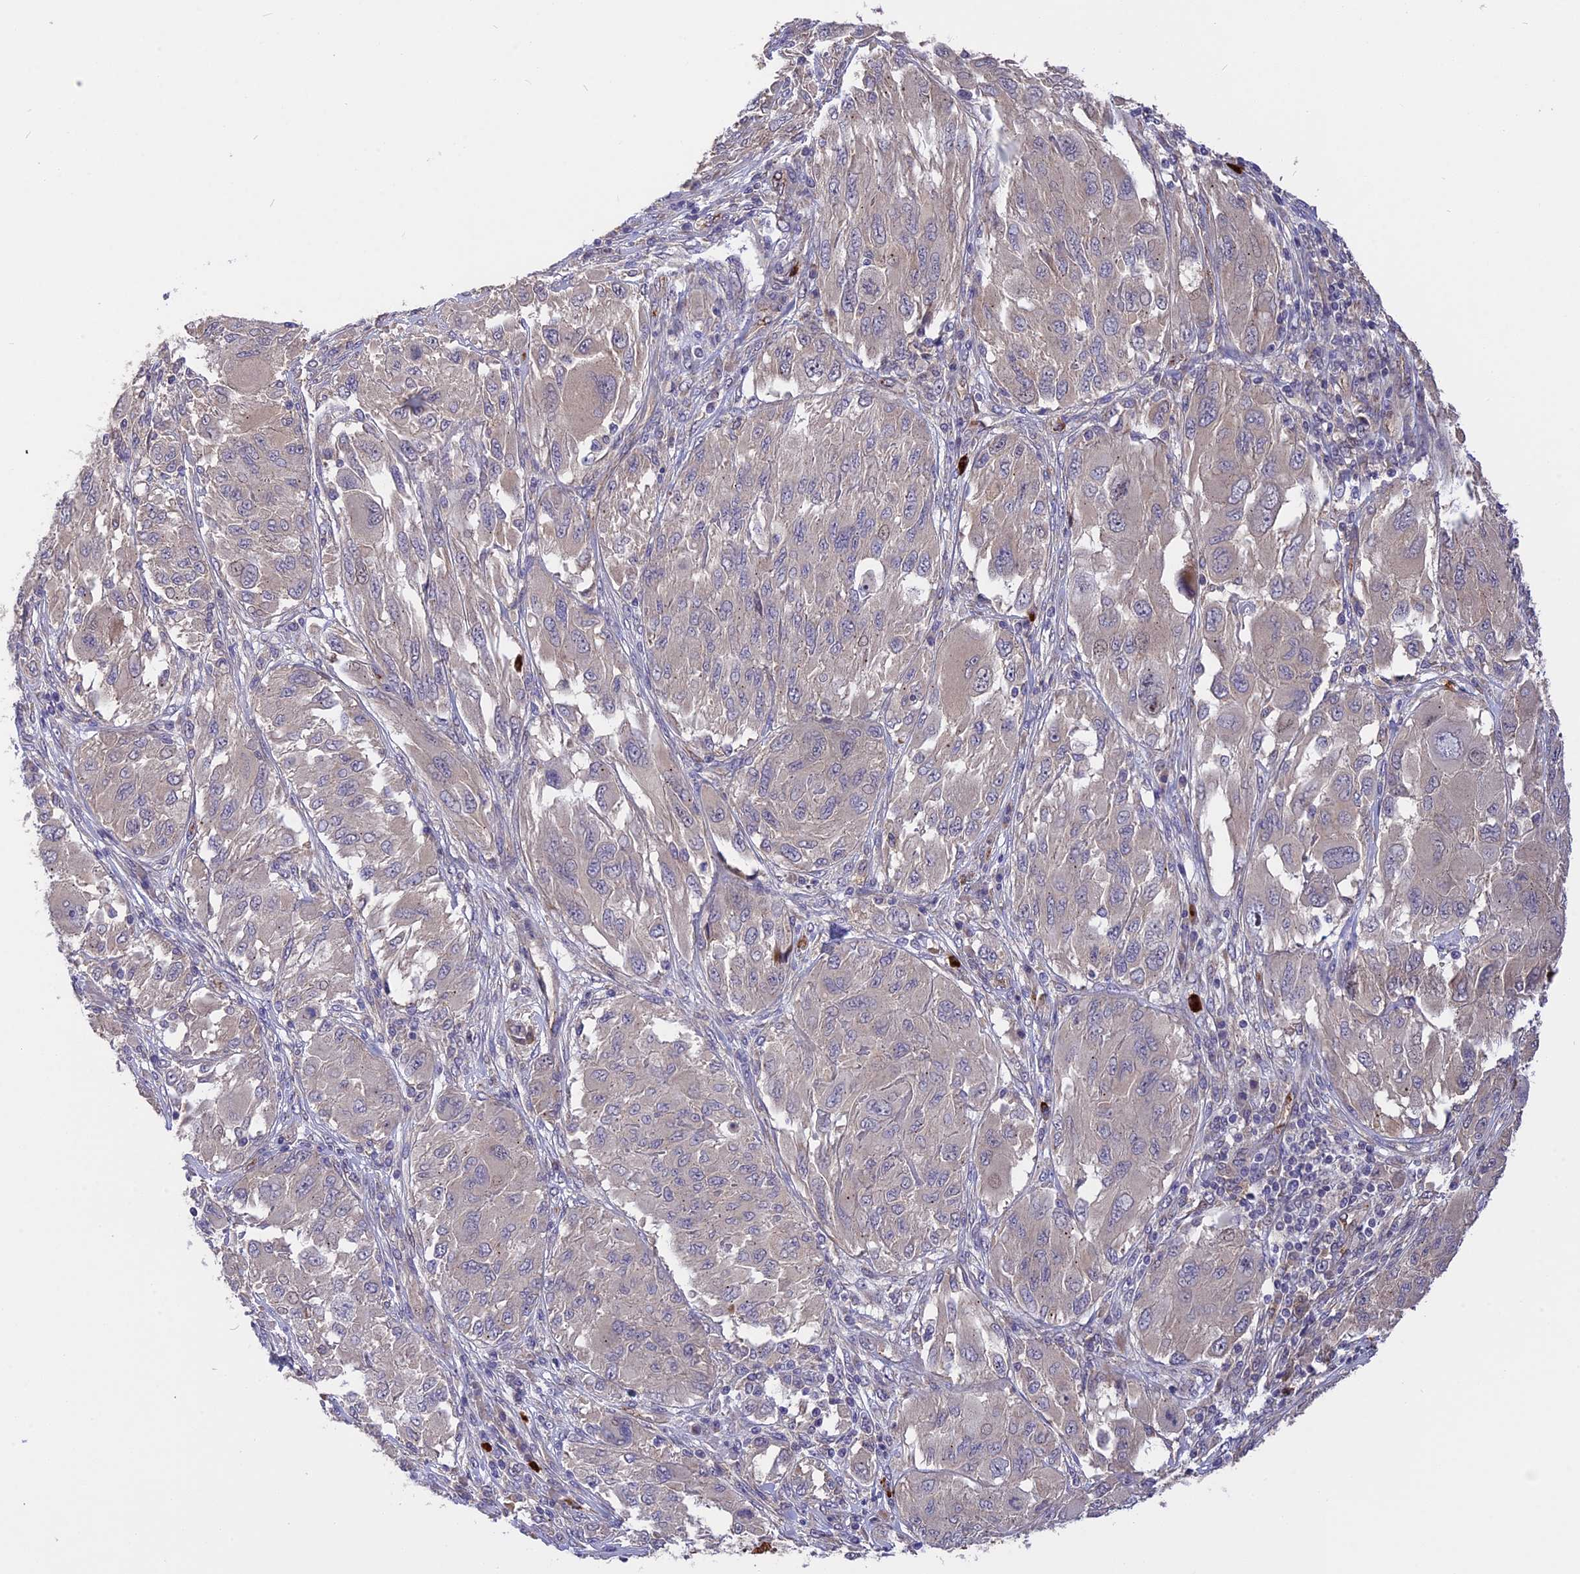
{"staining": {"intensity": "negative", "quantity": "none", "location": "none"}, "tissue": "melanoma", "cell_type": "Tumor cells", "image_type": "cancer", "snomed": [{"axis": "morphology", "description": "Malignant melanoma, NOS"}, {"axis": "topography", "description": "Skin"}], "caption": "Tumor cells are negative for brown protein staining in melanoma.", "gene": "MFSD2A", "patient": {"sex": "female", "age": 91}}